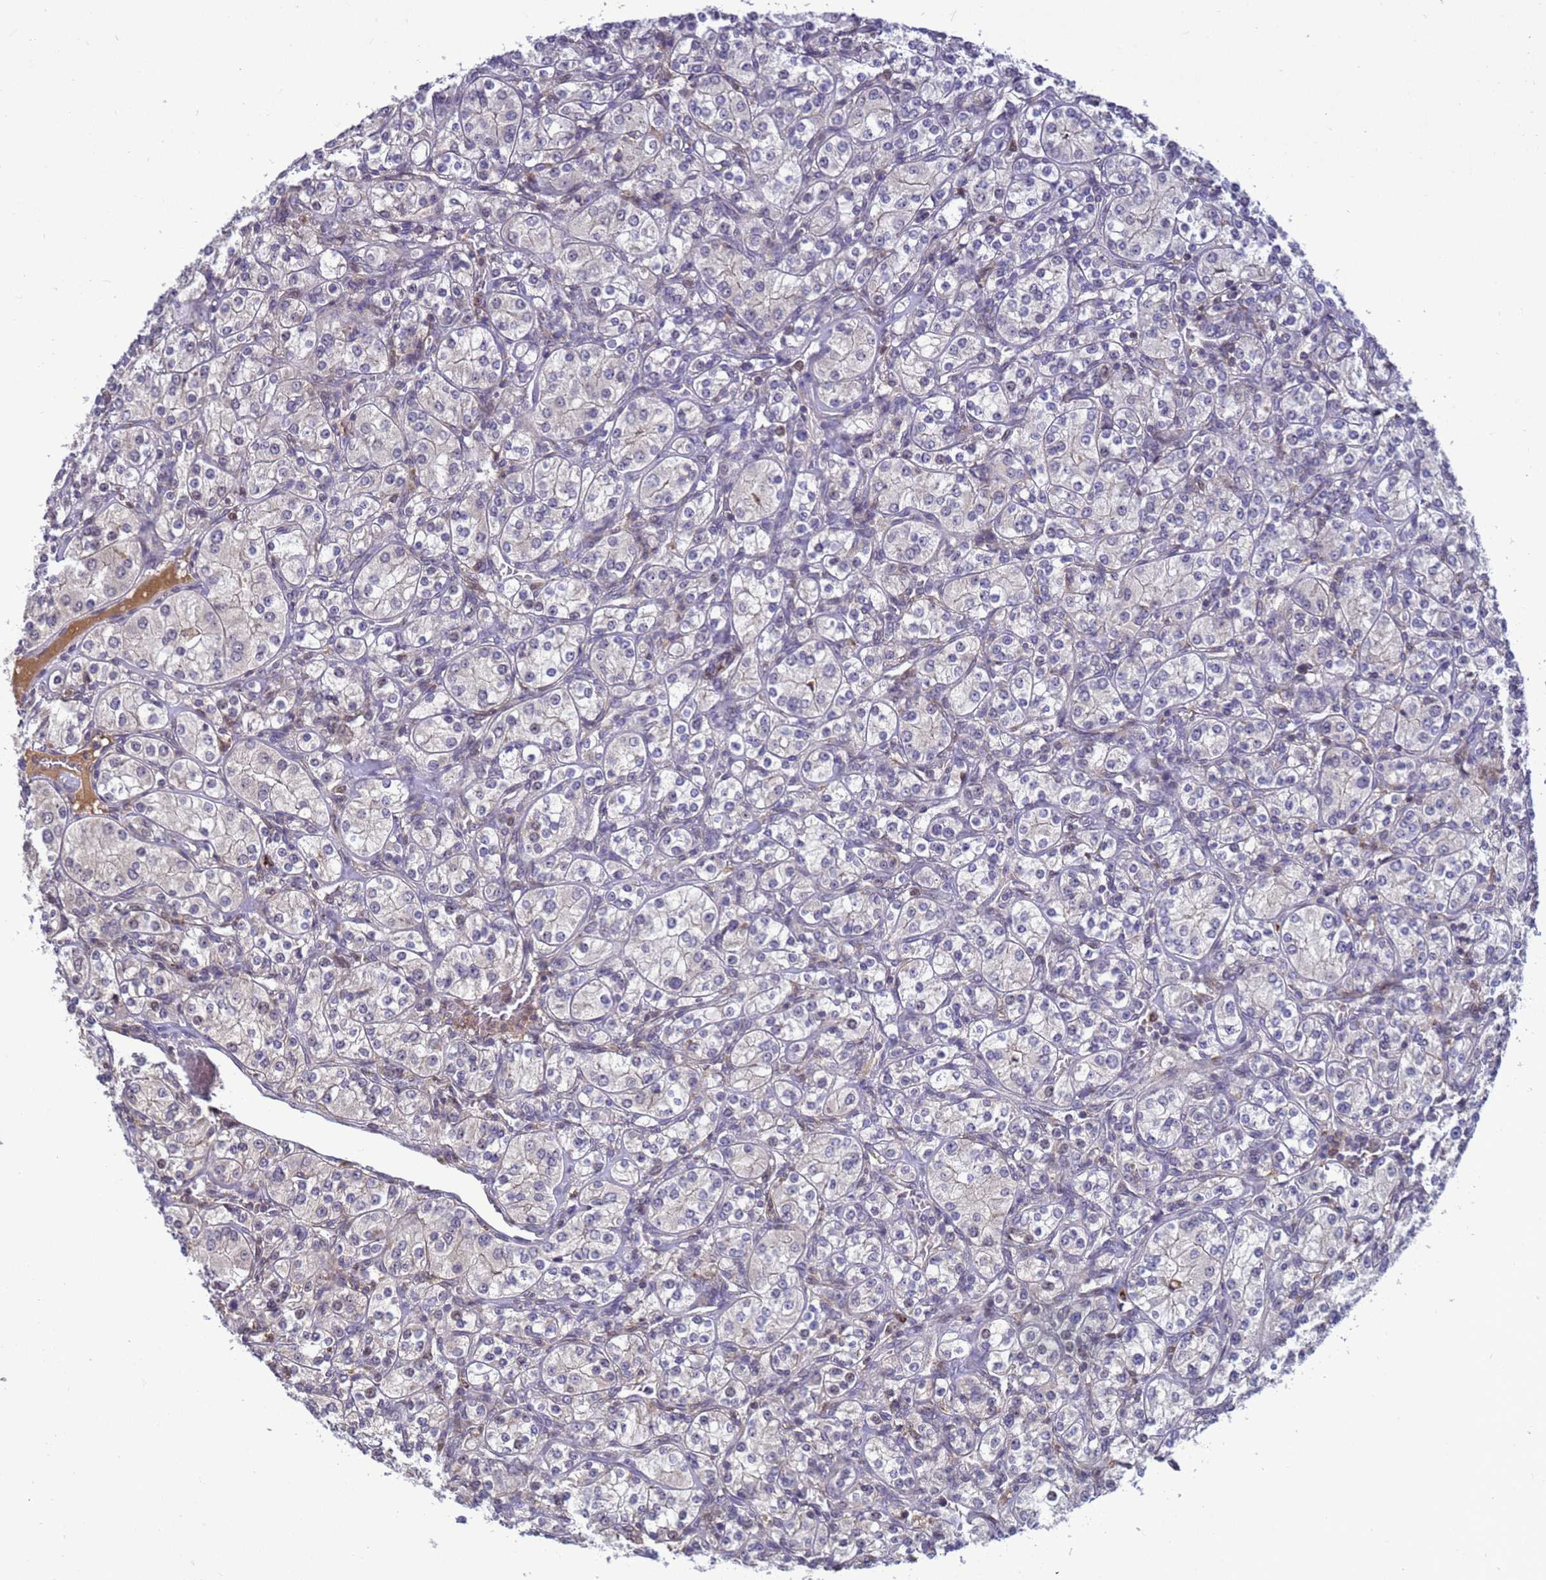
{"staining": {"intensity": "negative", "quantity": "none", "location": "none"}, "tissue": "renal cancer", "cell_type": "Tumor cells", "image_type": "cancer", "snomed": [{"axis": "morphology", "description": "Adenocarcinoma, NOS"}, {"axis": "topography", "description": "Kidney"}], "caption": "There is no significant positivity in tumor cells of renal cancer (adenocarcinoma).", "gene": "TMEM74B", "patient": {"sex": "male", "age": 77}}